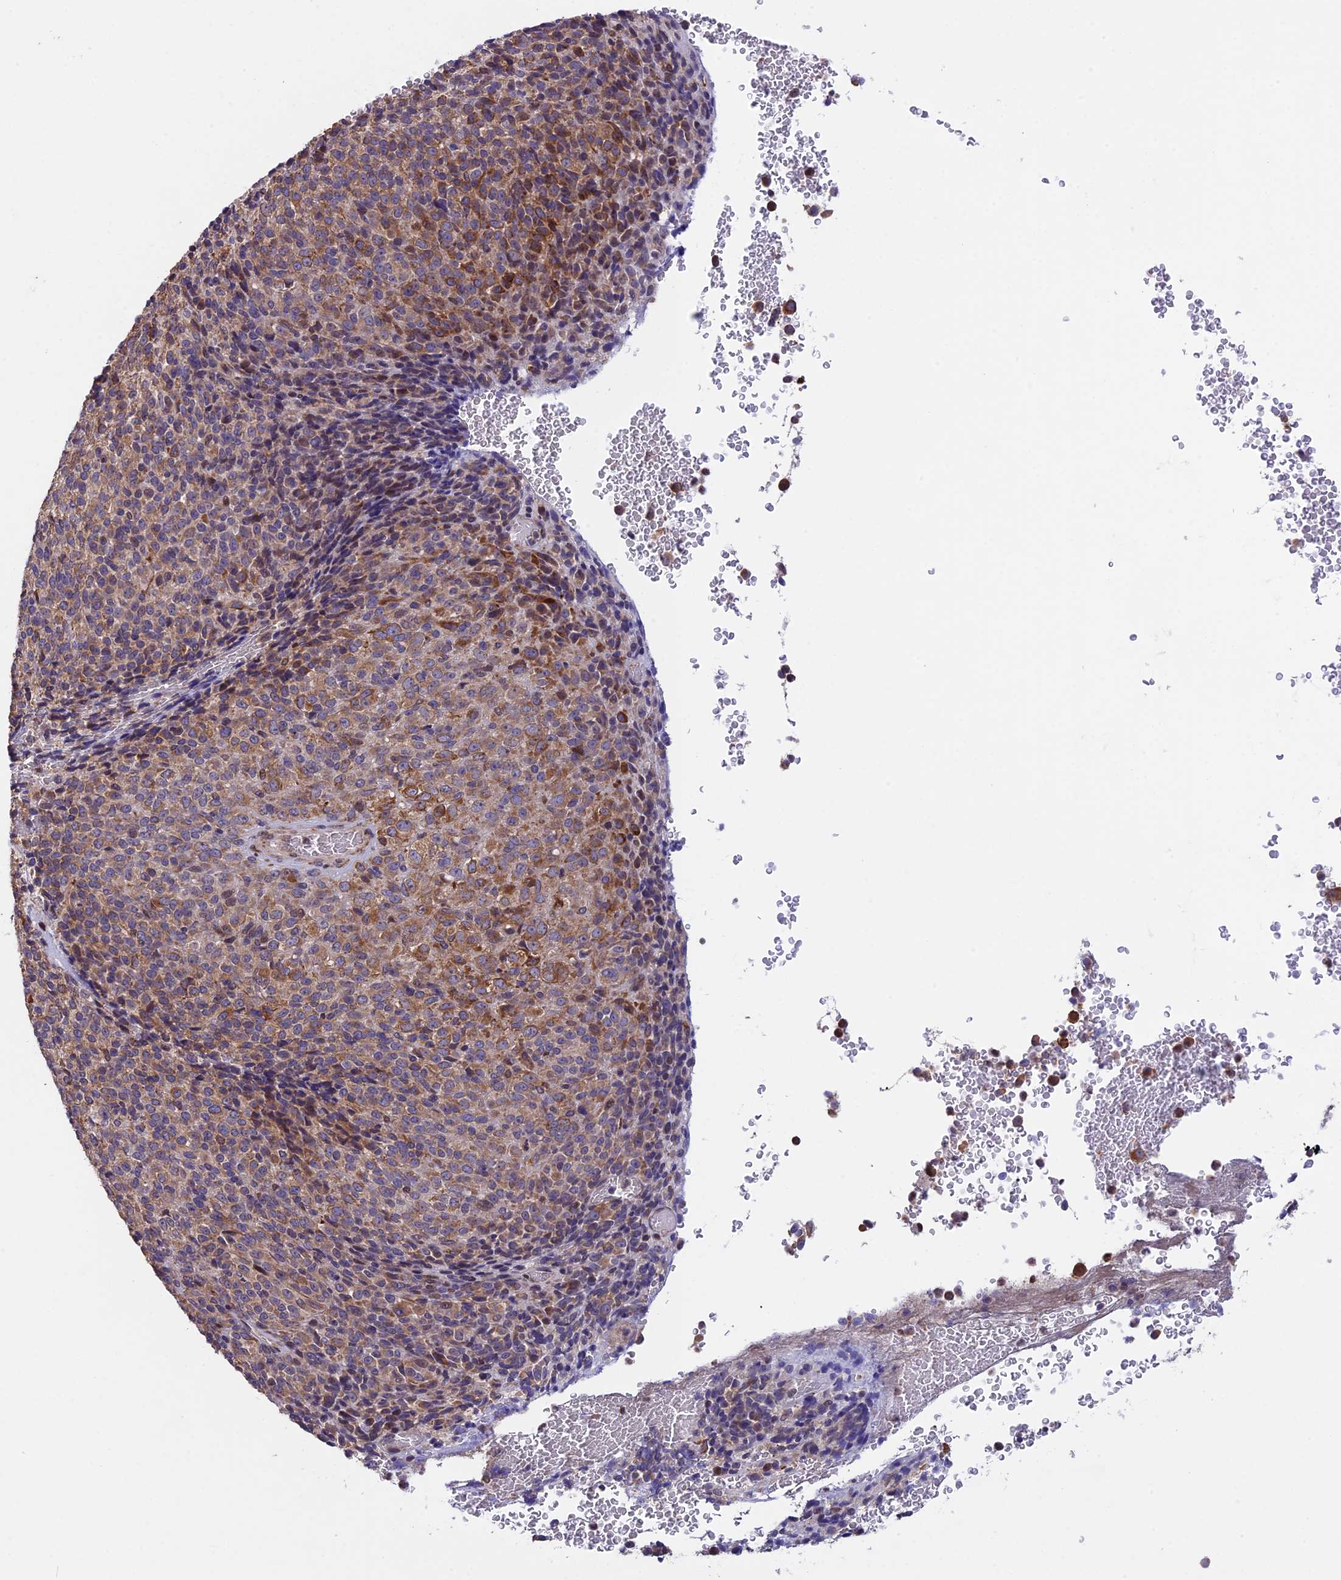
{"staining": {"intensity": "moderate", "quantity": "25%-75%", "location": "cytoplasmic/membranous"}, "tissue": "melanoma", "cell_type": "Tumor cells", "image_type": "cancer", "snomed": [{"axis": "morphology", "description": "Malignant melanoma, Metastatic site"}, {"axis": "topography", "description": "Brain"}], "caption": "Malignant melanoma (metastatic site) stained with DAB (3,3'-diaminobenzidine) immunohistochemistry displays medium levels of moderate cytoplasmic/membranous positivity in about 25%-75% of tumor cells.", "gene": "DMRTA2", "patient": {"sex": "female", "age": 56}}